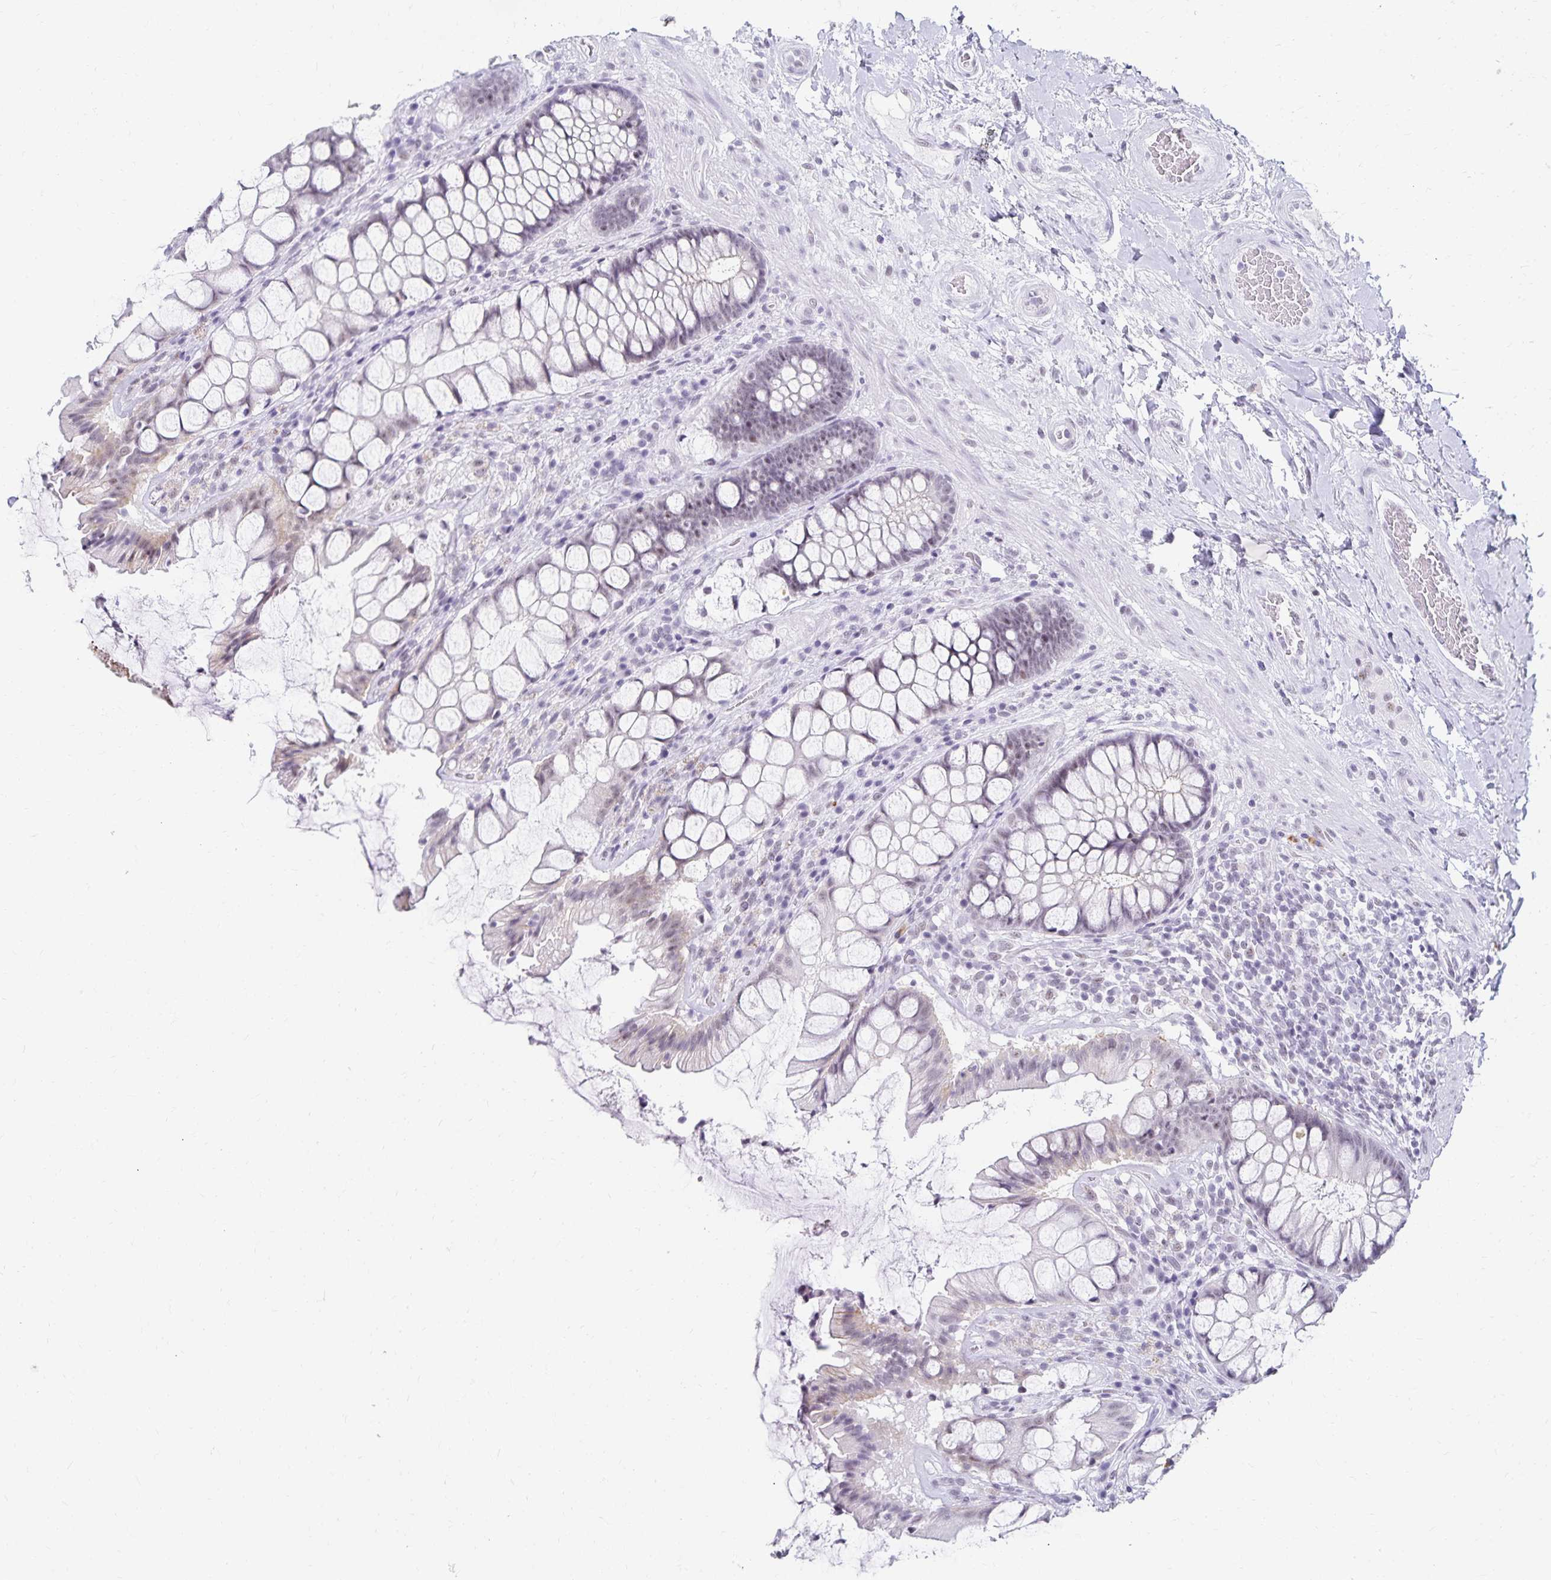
{"staining": {"intensity": "weak", "quantity": "25%-75%", "location": "nuclear"}, "tissue": "rectum", "cell_type": "Glandular cells", "image_type": "normal", "snomed": [{"axis": "morphology", "description": "Normal tissue, NOS"}, {"axis": "topography", "description": "Rectum"}], "caption": "Unremarkable rectum was stained to show a protein in brown. There is low levels of weak nuclear expression in about 25%-75% of glandular cells. The staining was performed using DAB to visualize the protein expression in brown, while the nuclei were stained in blue with hematoxylin (Magnification: 20x).", "gene": "C20orf85", "patient": {"sex": "female", "age": 58}}